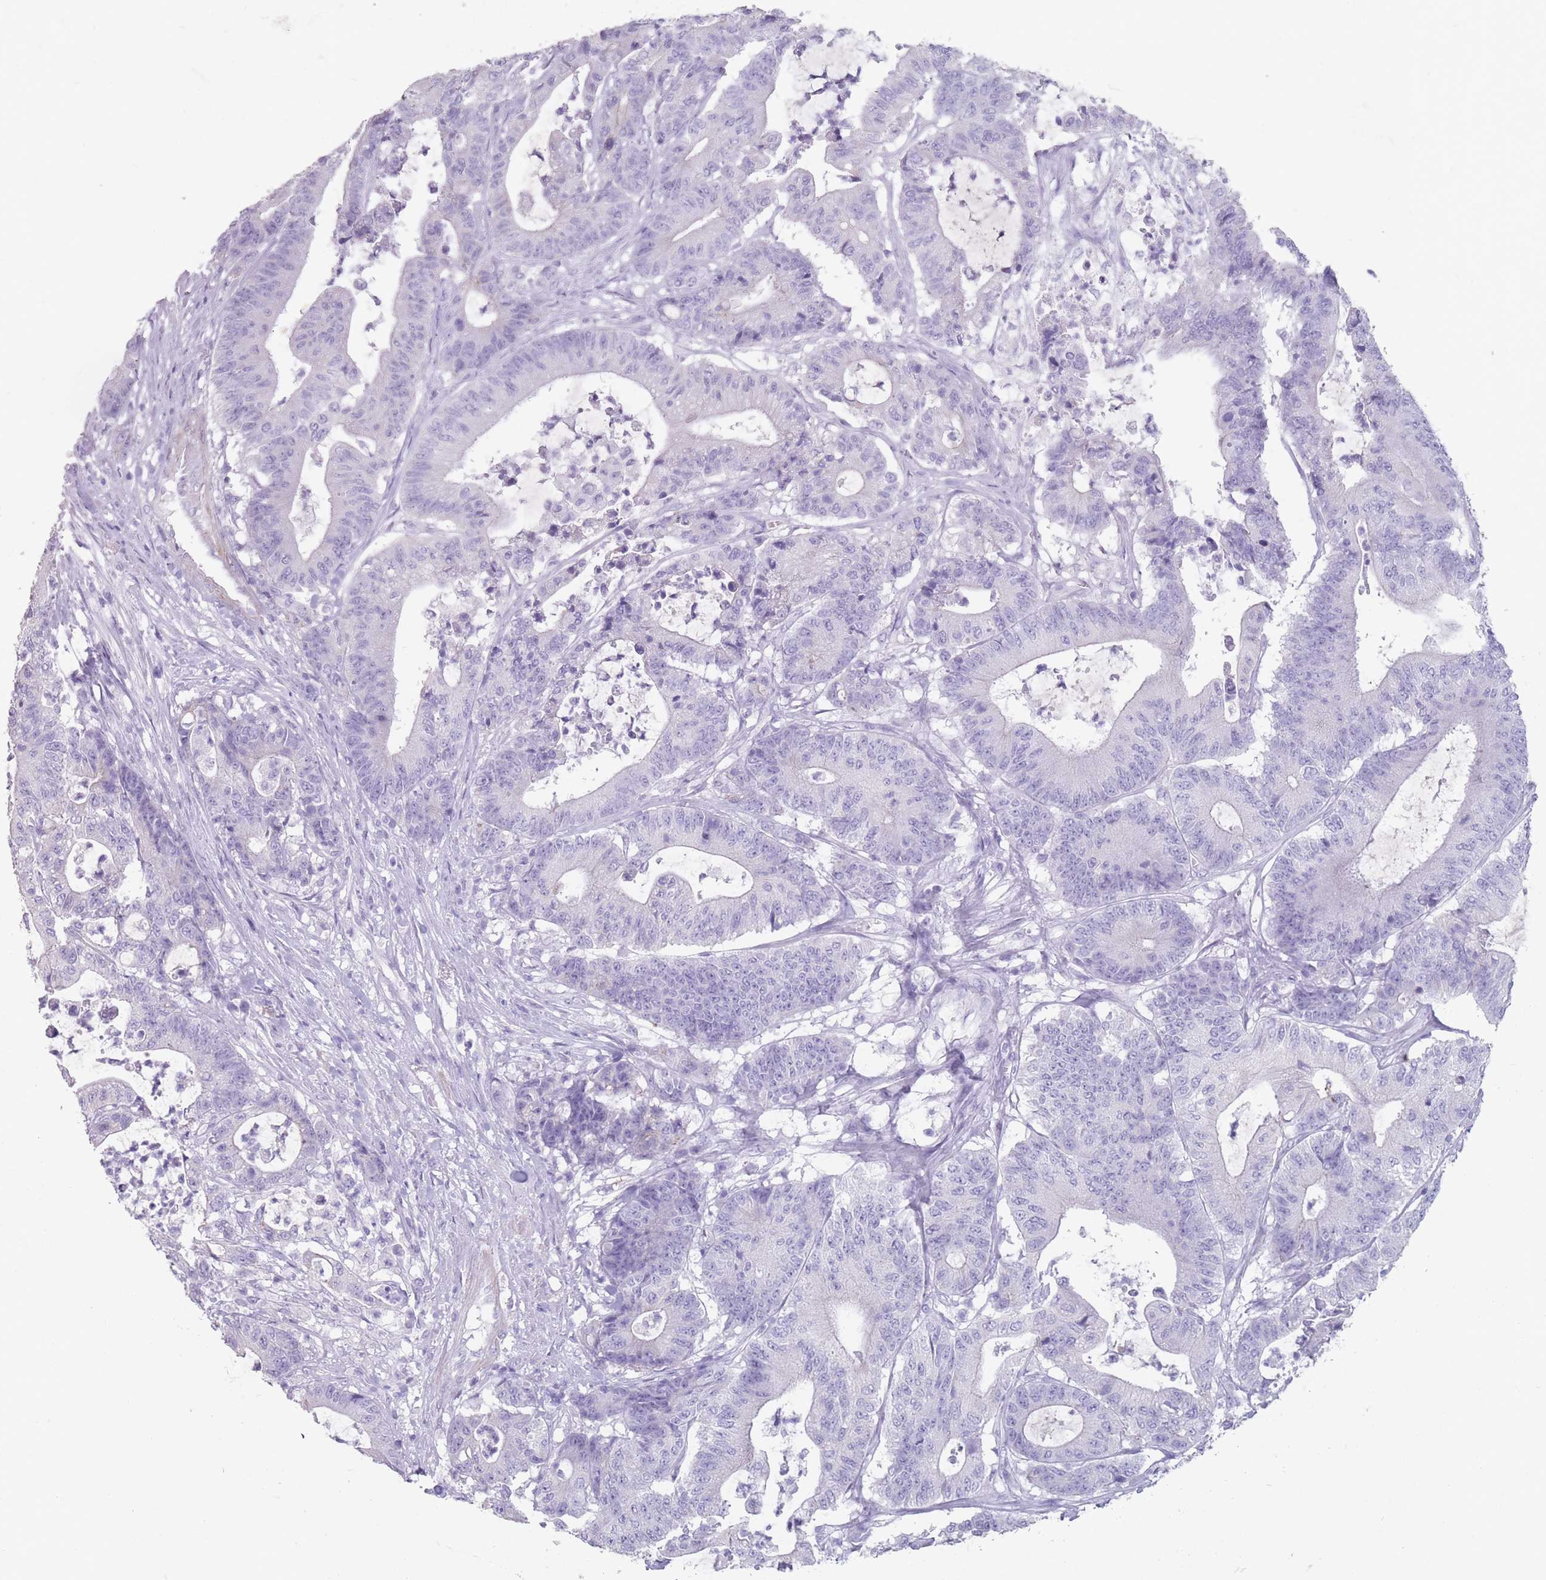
{"staining": {"intensity": "negative", "quantity": "none", "location": "none"}, "tissue": "colorectal cancer", "cell_type": "Tumor cells", "image_type": "cancer", "snomed": [{"axis": "morphology", "description": "Adenocarcinoma, NOS"}, {"axis": "topography", "description": "Colon"}], "caption": "Tumor cells are negative for protein expression in human colorectal cancer (adenocarcinoma).", "gene": "RHBG", "patient": {"sex": "female", "age": 84}}